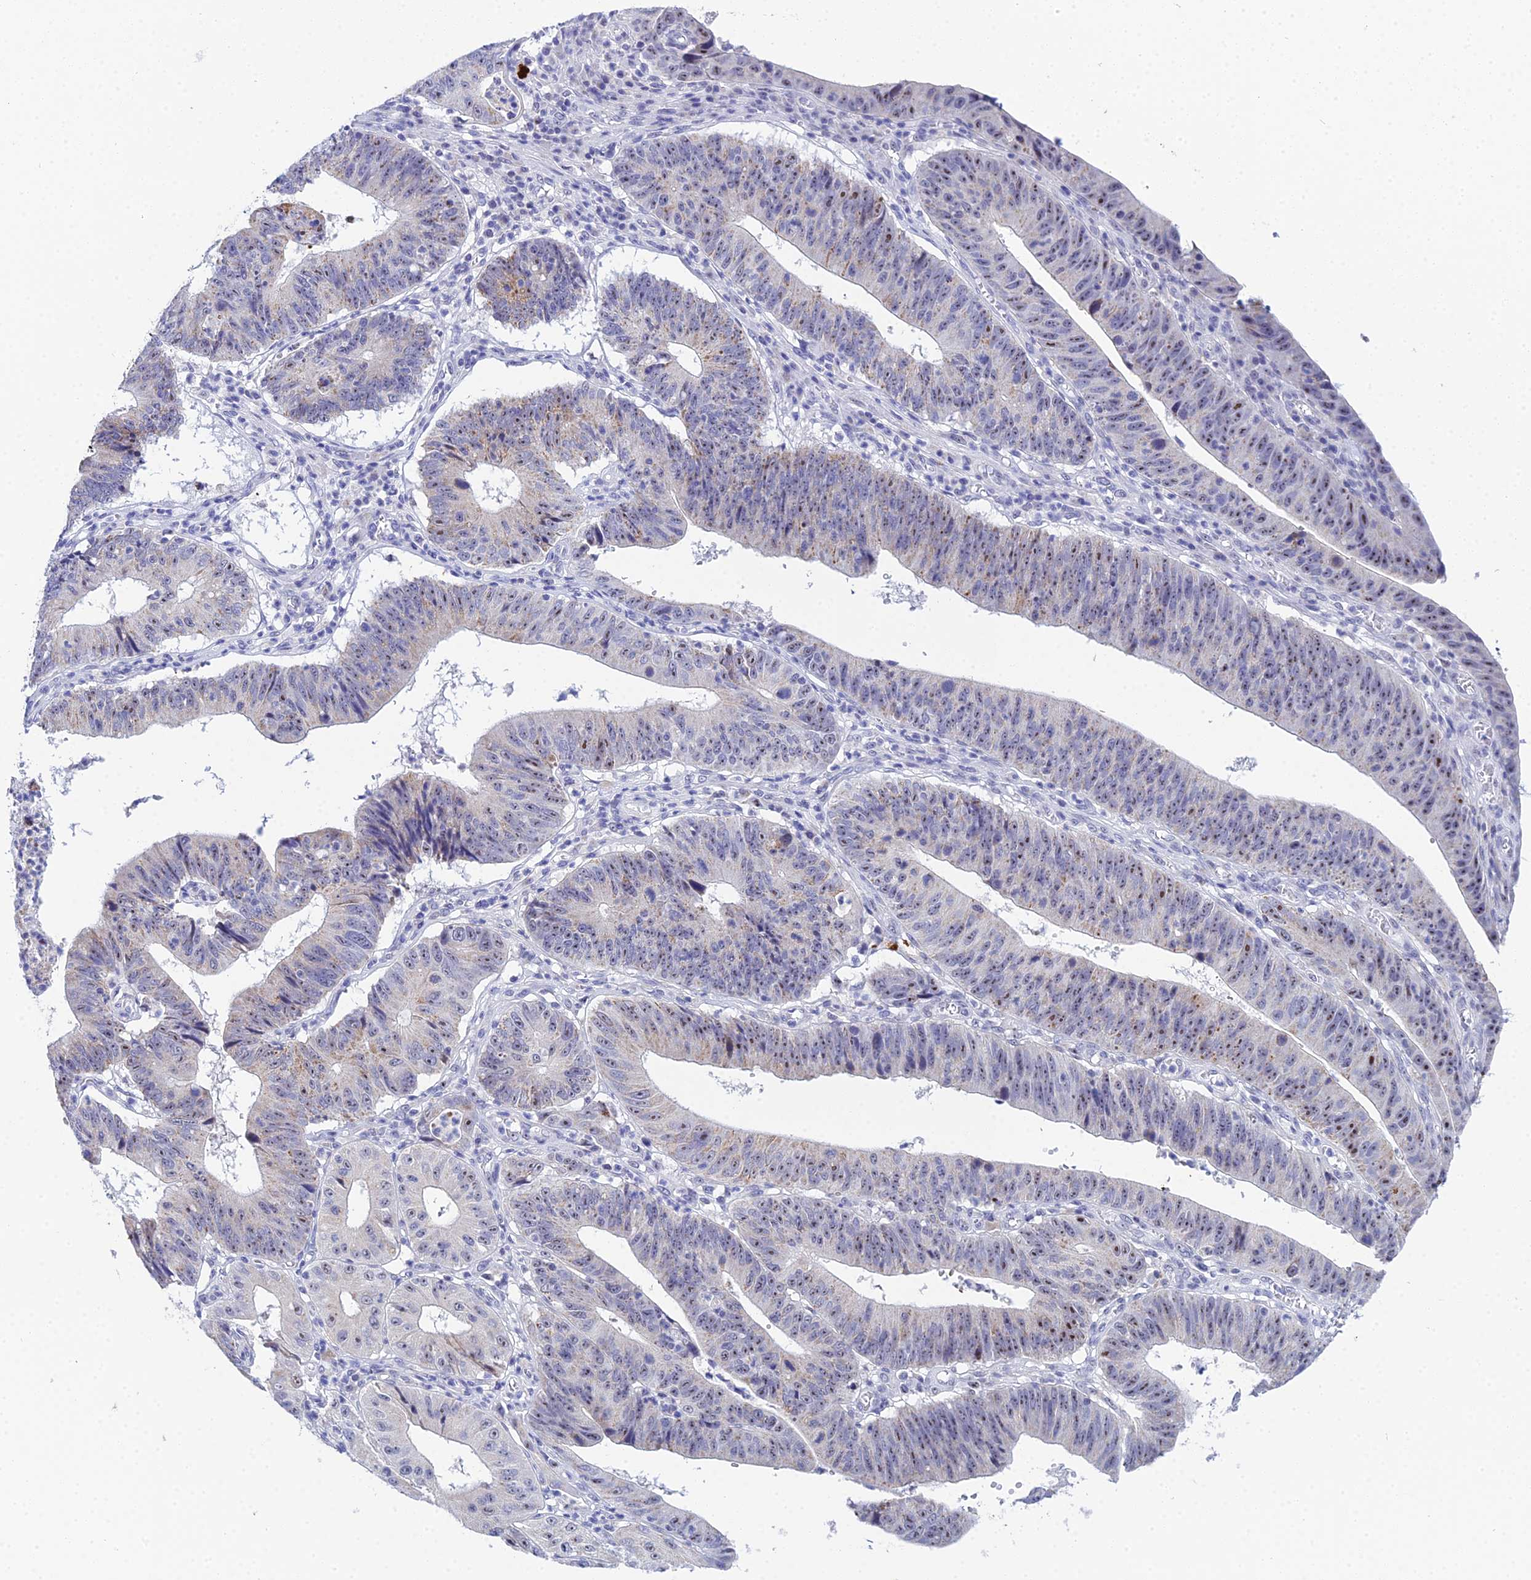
{"staining": {"intensity": "weak", "quantity": "25%-75%", "location": "cytoplasmic/membranous,nuclear"}, "tissue": "stomach cancer", "cell_type": "Tumor cells", "image_type": "cancer", "snomed": [{"axis": "morphology", "description": "Adenocarcinoma, NOS"}, {"axis": "topography", "description": "Stomach"}], "caption": "Immunohistochemistry (IHC) histopathology image of stomach cancer stained for a protein (brown), which exhibits low levels of weak cytoplasmic/membranous and nuclear expression in approximately 25%-75% of tumor cells.", "gene": "PLPP4", "patient": {"sex": "male", "age": 59}}